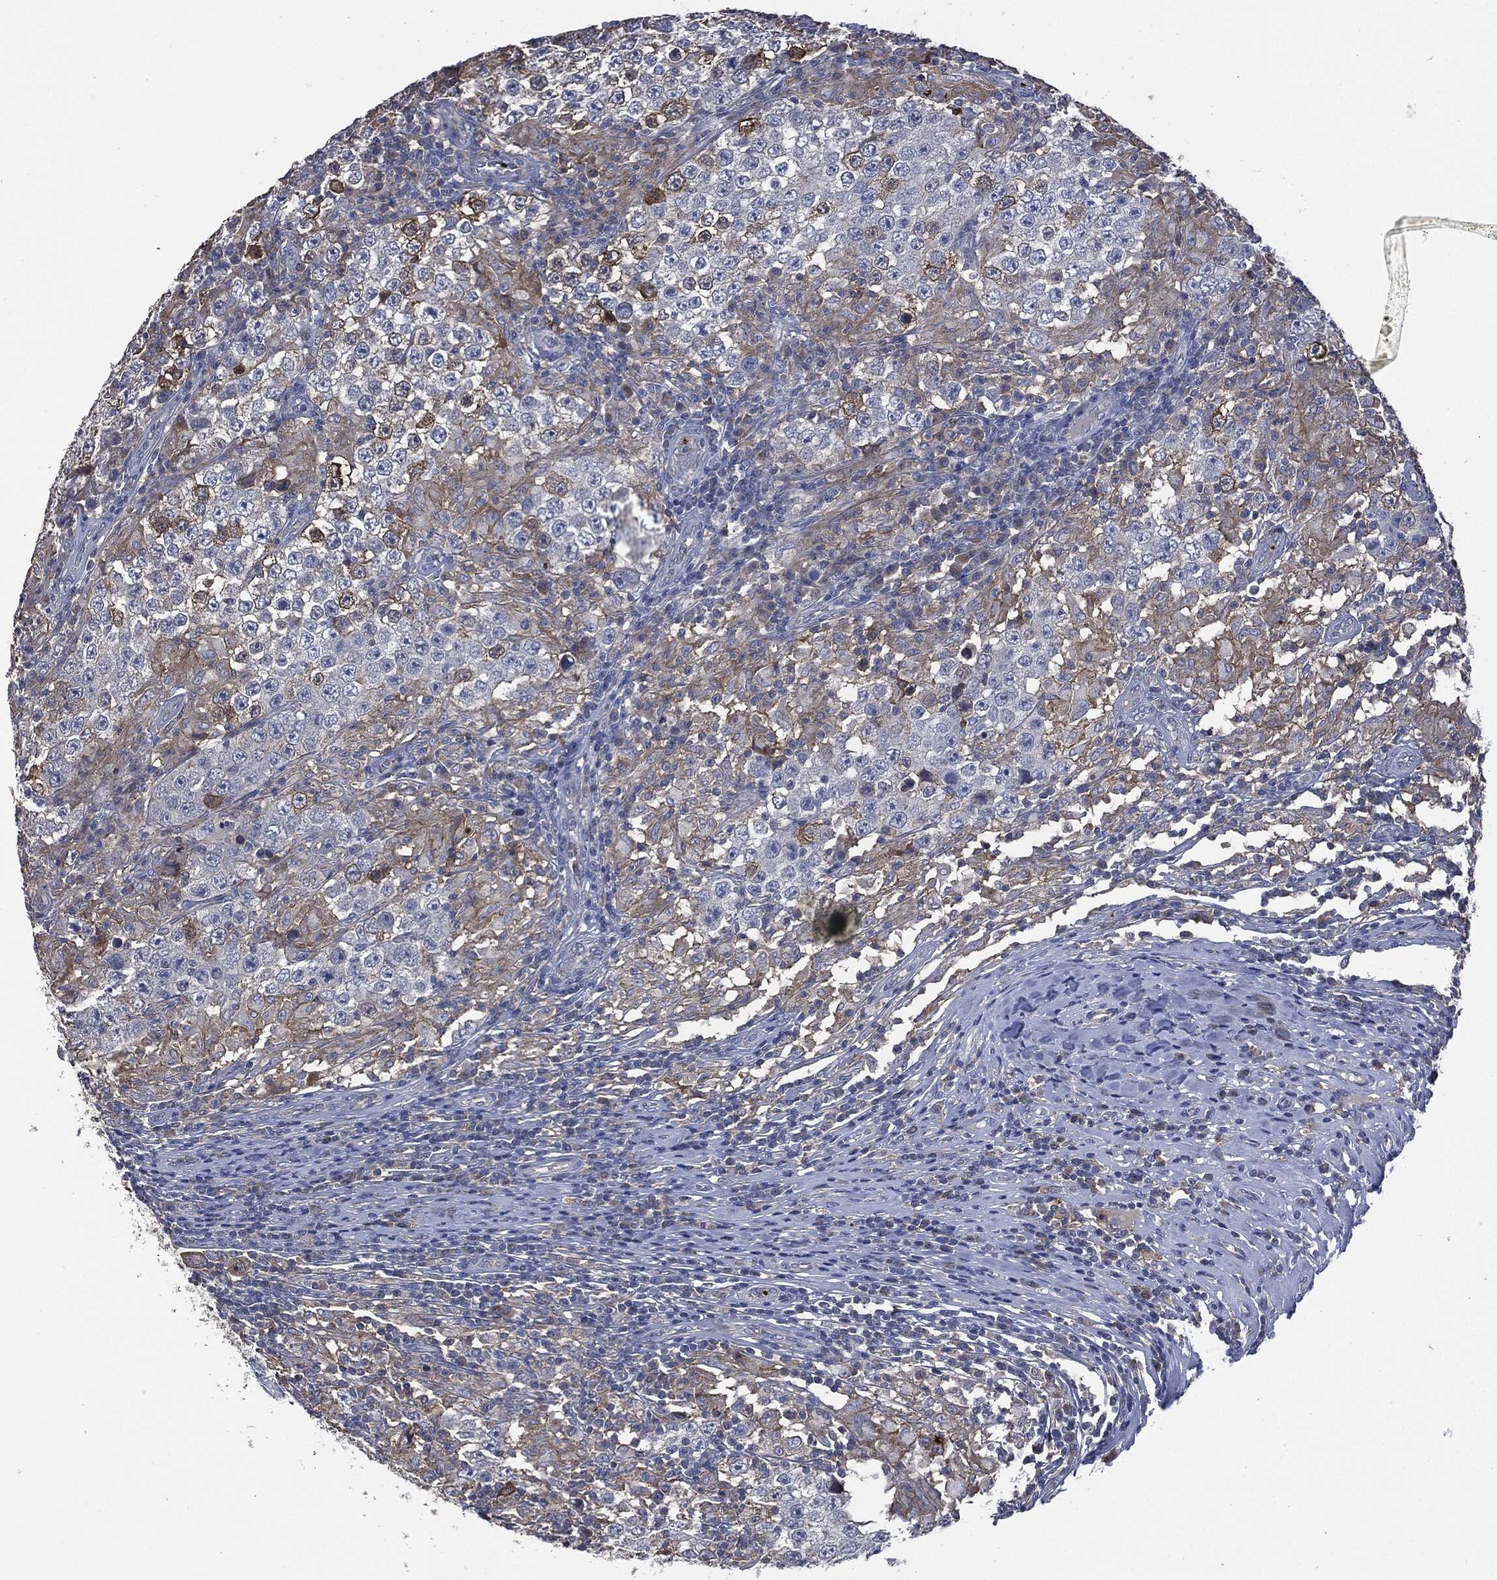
{"staining": {"intensity": "weak", "quantity": "25%-75%", "location": "cytoplasmic/membranous"}, "tissue": "testis cancer", "cell_type": "Tumor cells", "image_type": "cancer", "snomed": [{"axis": "morphology", "description": "Seminoma, NOS"}, {"axis": "morphology", "description": "Carcinoma, Embryonal, NOS"}, {"axis": "topography", "description": "Testis"}], "caption": "IHC (DAB (3,3'-diaminobenzidine)) staining of human testis cancer reveals weak cytoplasmic/membranous protein positivity in approximately 25%-75% of tumor cells.", "gene": "CD33", "patient": {"sex": "male", "age": 41}}